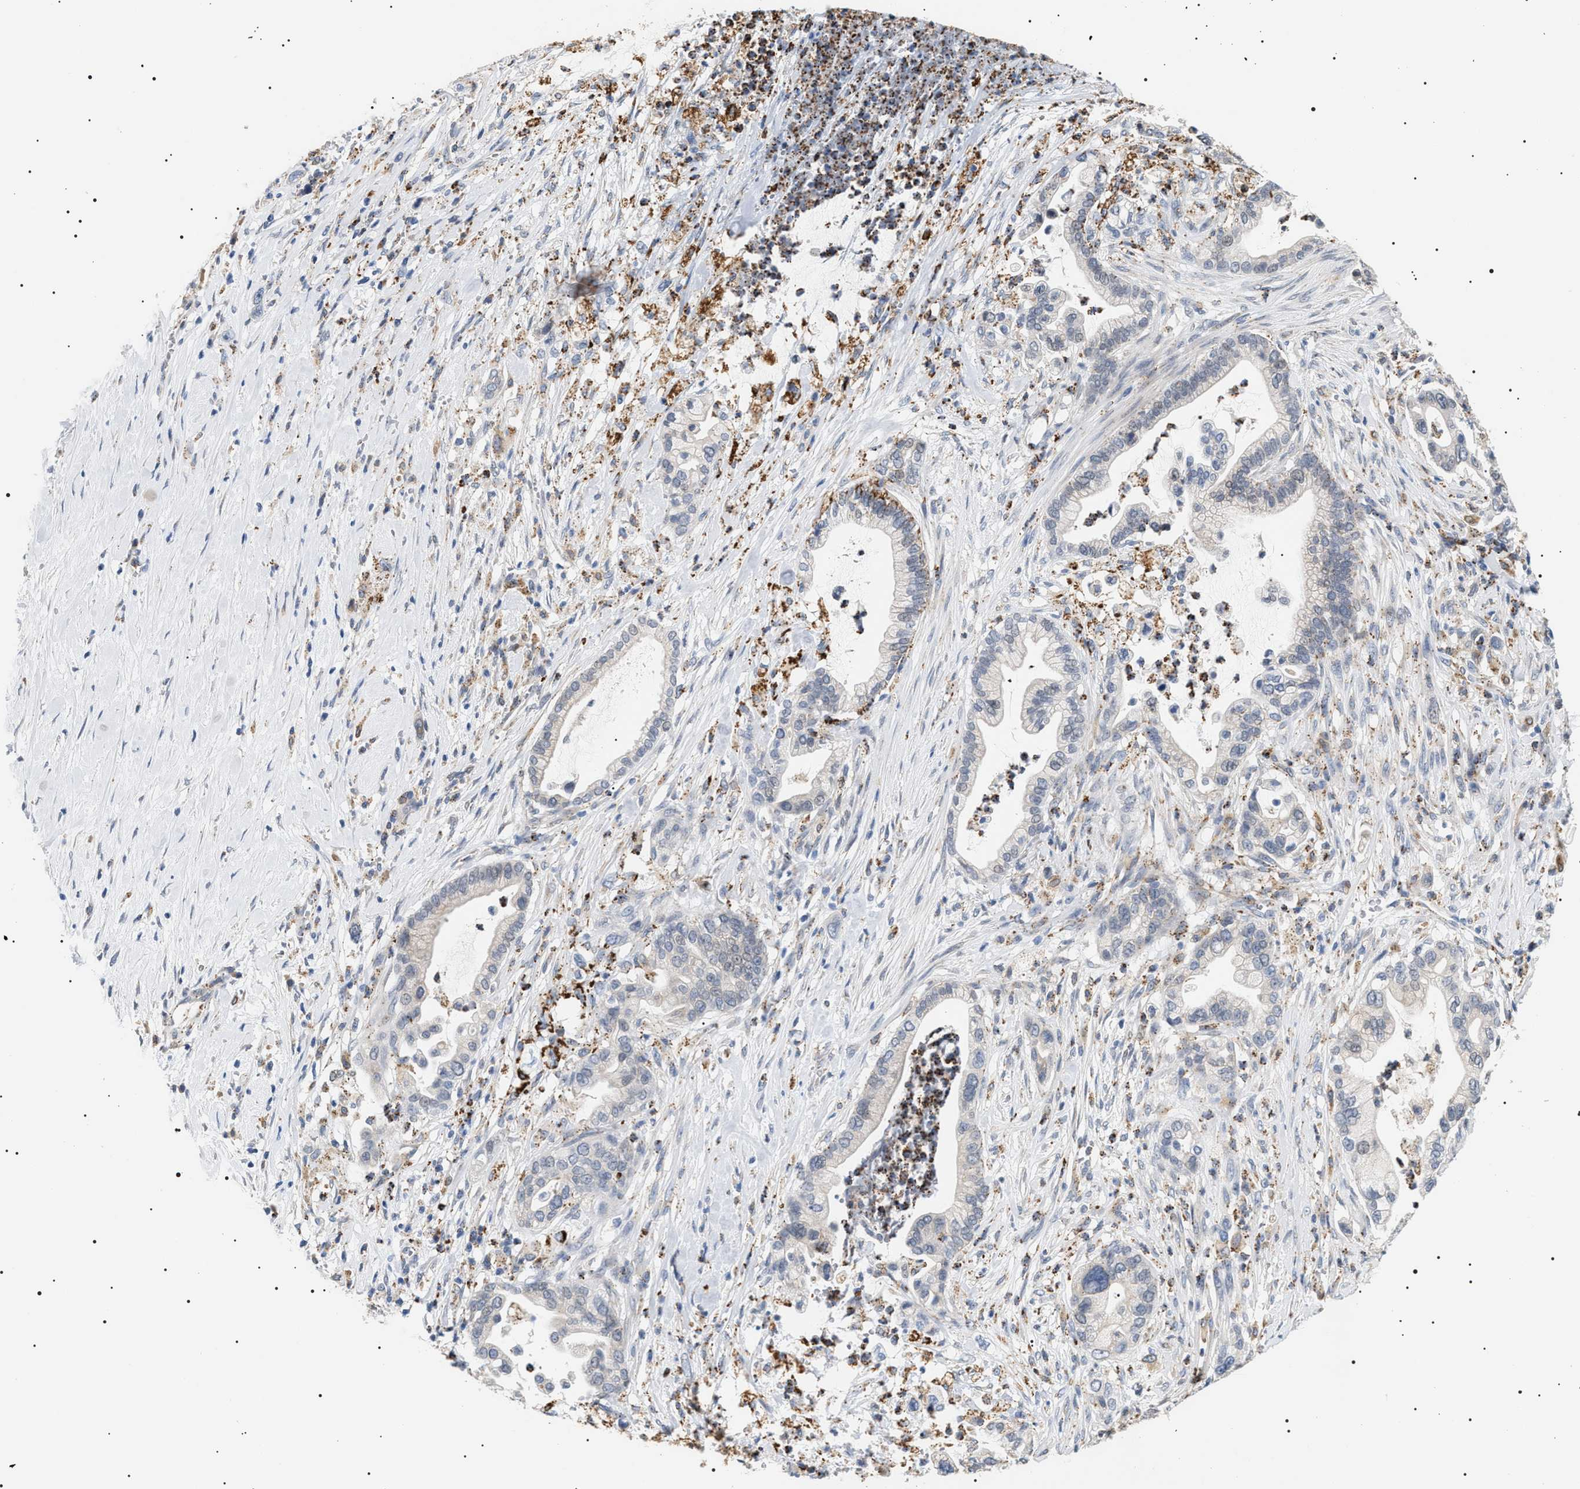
{"staining": {"intensity": "negative", "quantity": "none", "location": "none"}, "tissue": "pancreatic cancer", "cell_type": "Tumor cells", "image_type": "cancer", "snomed": [{"axis": "morphology", "description": "Adenocarcinoma, NOS"}, {"axis": "topography", "description": "Pancreas"}], "caption": "The IHC histopathology image has no significant positivity in tumor cells of adenocarcinoma (pancreatic) tissue.", "gene": "HSD17B11", "patient": {"sex": "male", "age": 69}}